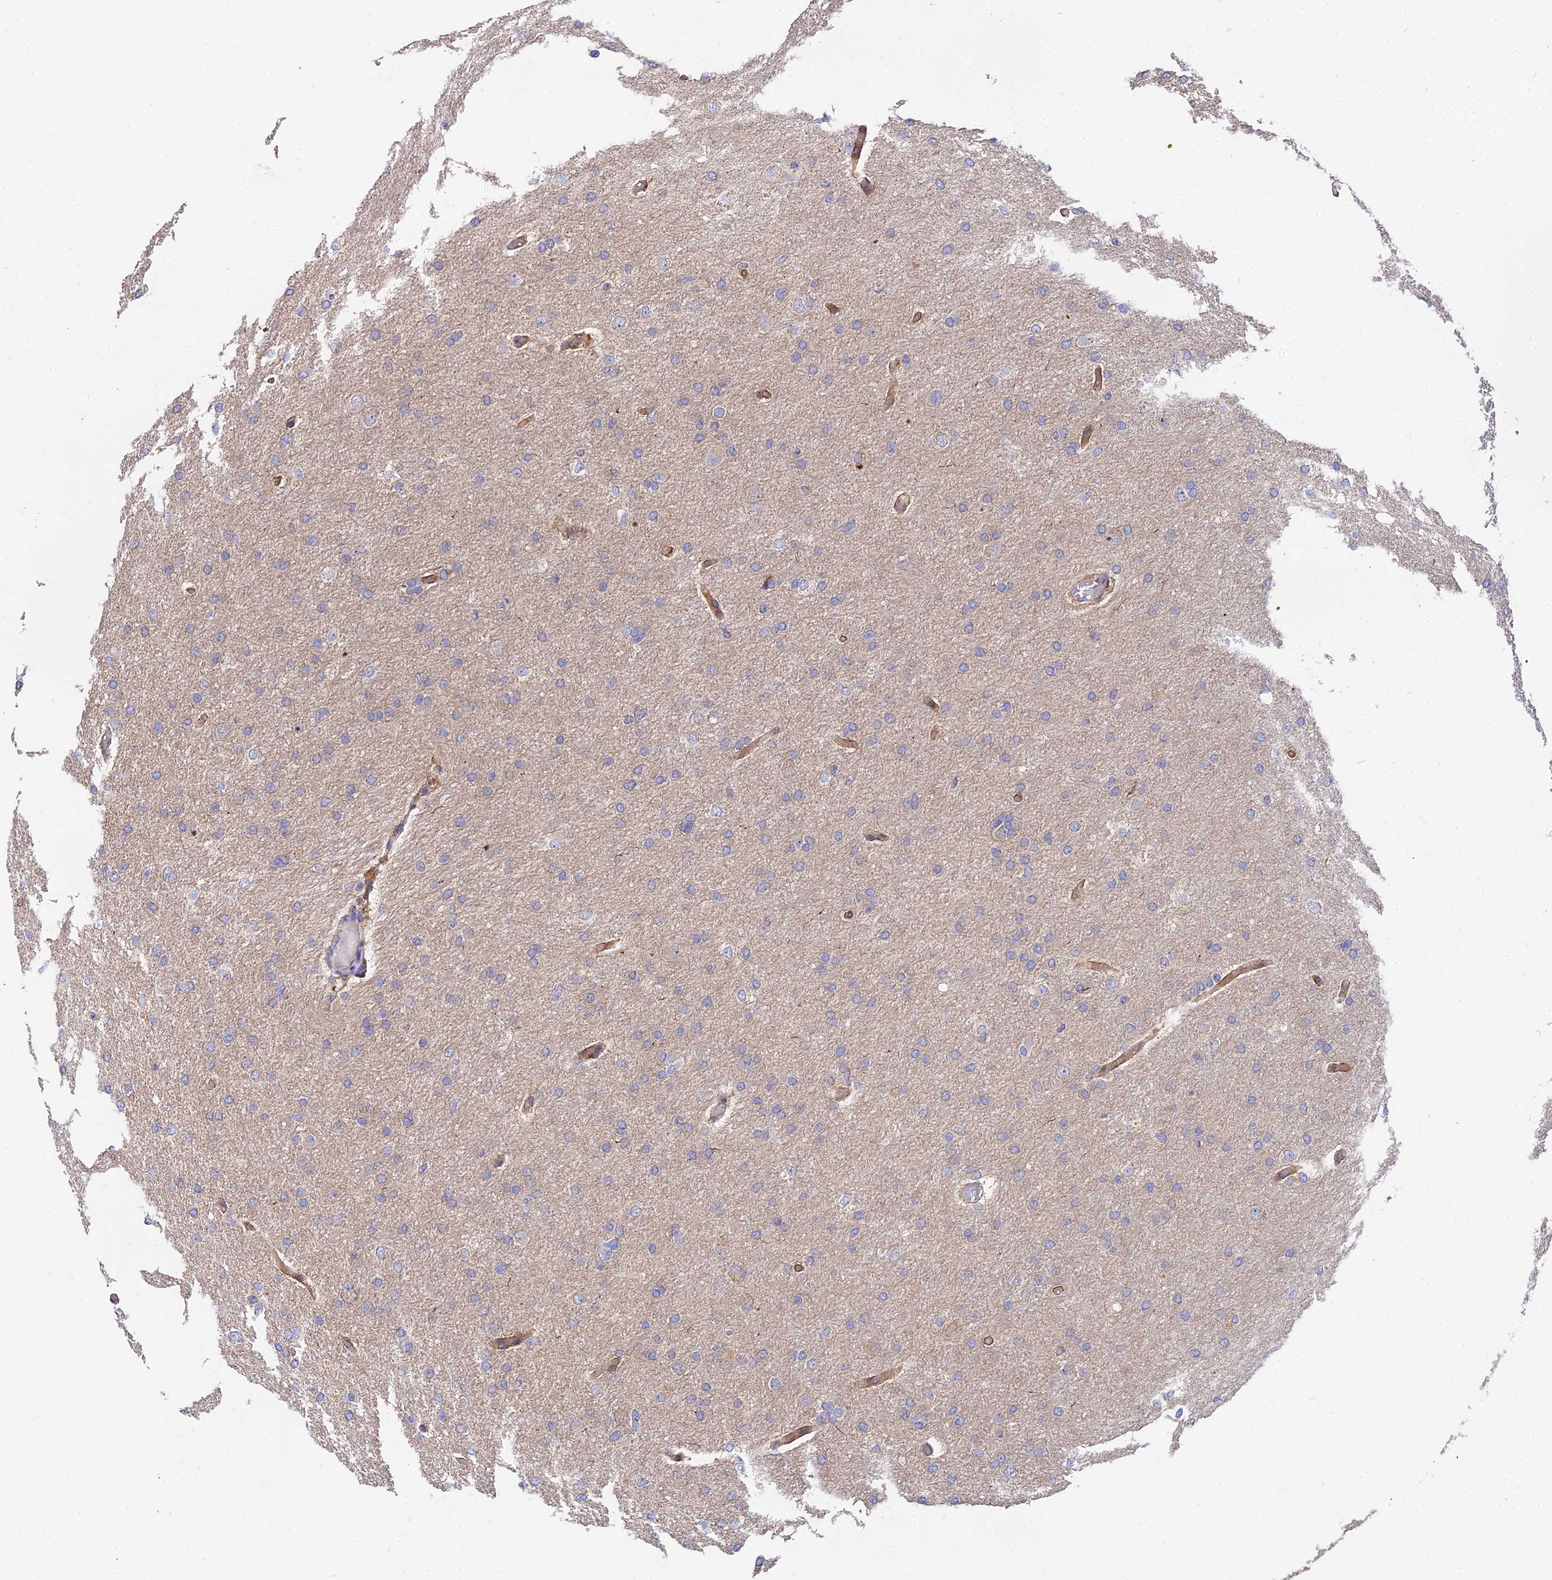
{"staining": {"intensity": "negative", "quantity": "none", "location": "none"}, "tissue": "glioma", "cell_type": "Tumor cells", "image_type": "cancer", "snomed": [{"axis": "morphology", "description": "Glioma, malignant, High grade"}, {"axis": "topography", "description": "Cerebral cortex"}], "caption": "Tumor cells are negative for protein expression in human glioma.", "gene": "CDC37L1", "patient": {"sex": "female", "age": 36}}